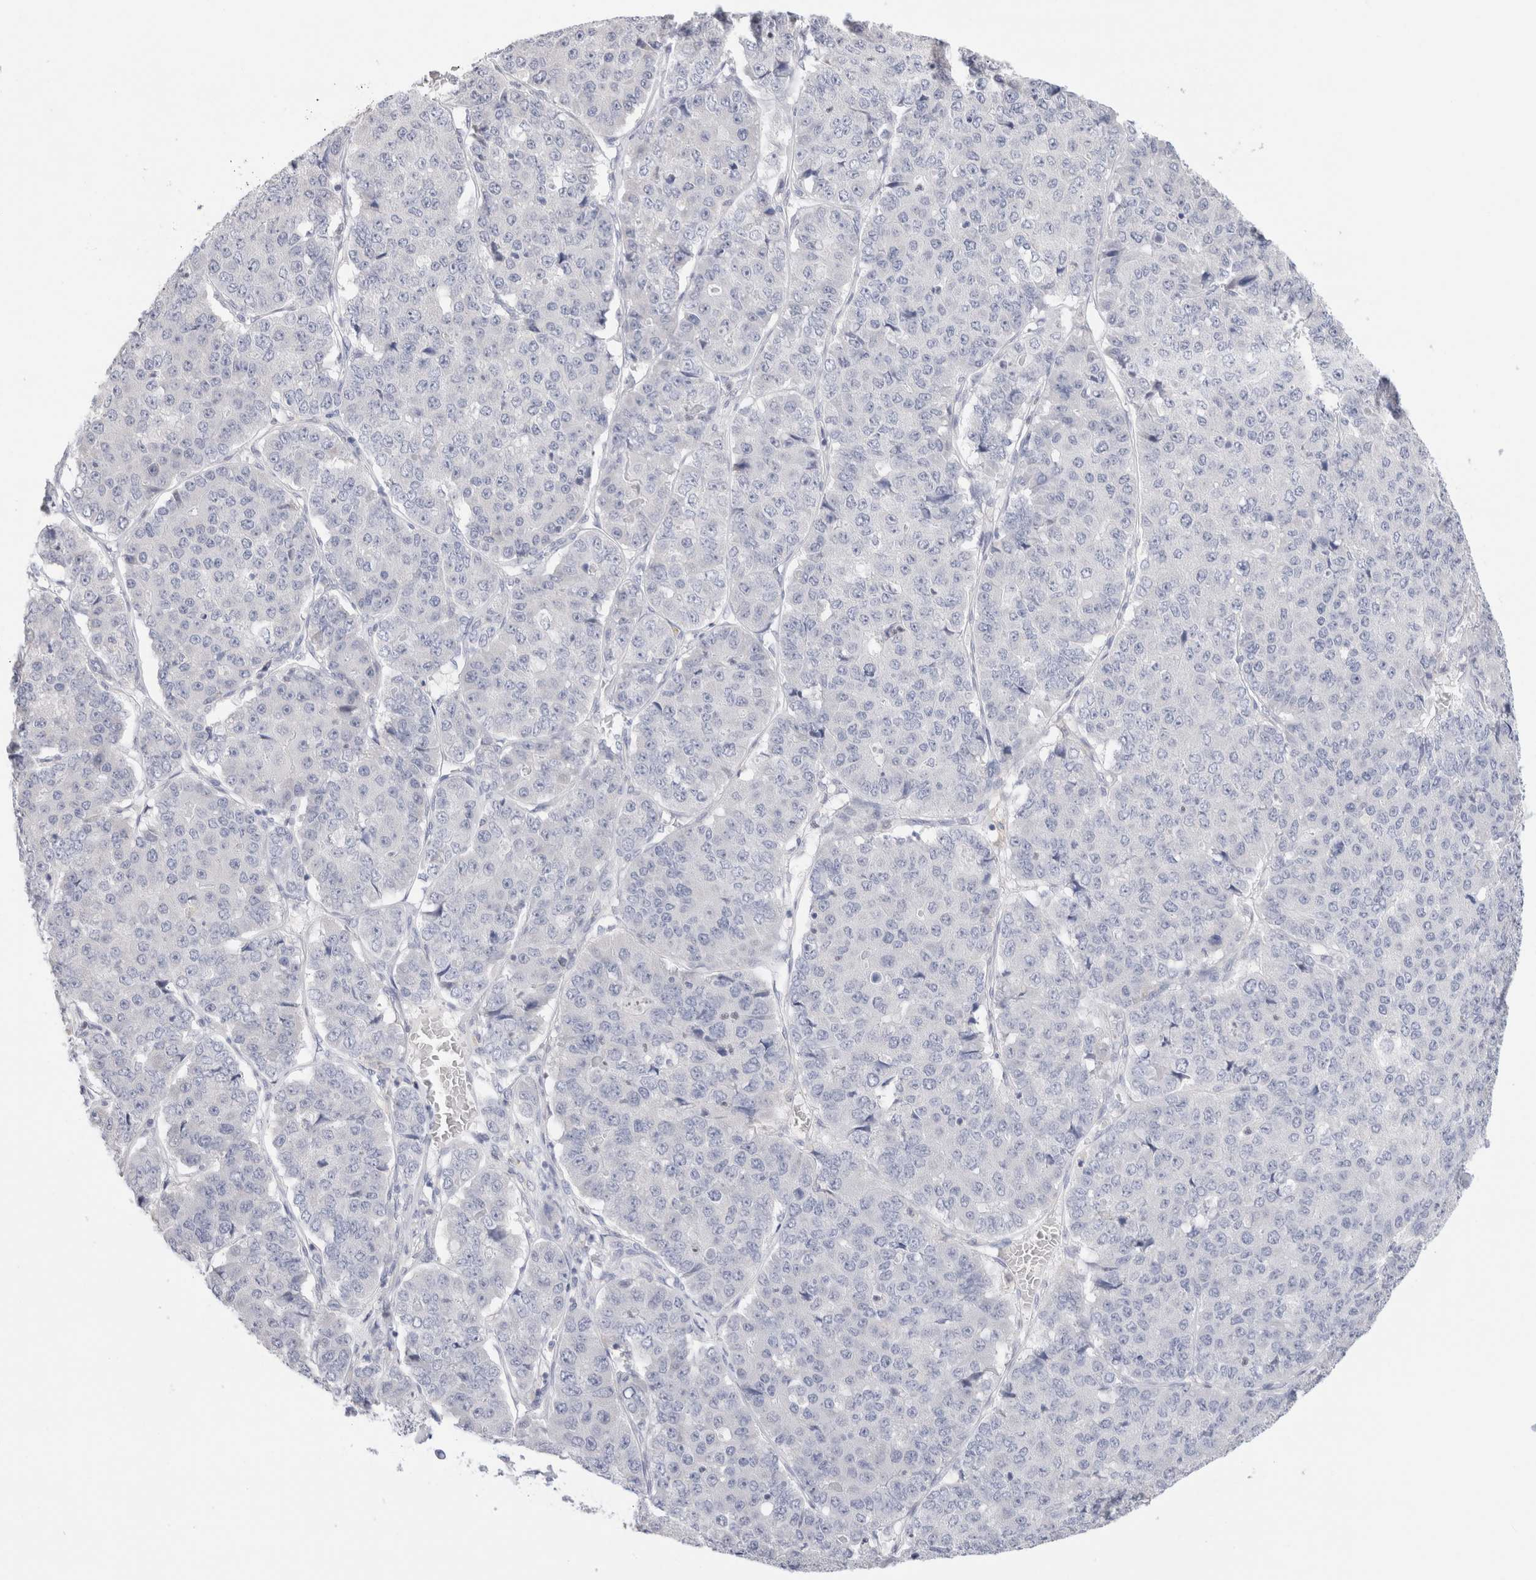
{"staining": {"intensity": "negative", "quantity": "none", "location": "none"}, "tissue": "pancreatic cancer", "cell_type": "Tumor cells", "image_type": "cancer", "snomed": [{"axis": "morphology", "description": "Adenocarcinoma, NOS"}, {"axis": "topography", "description": "Pancreas"}], "caption": "High power microscopy micrograph of an immunohistochemistry (IHC) photomicrograph of pancreatic adenocarcinoma, revealing no significant expression in tumor cells.", "gene": "ADAM30", "patient": {"sex": "male", "age": 50}}